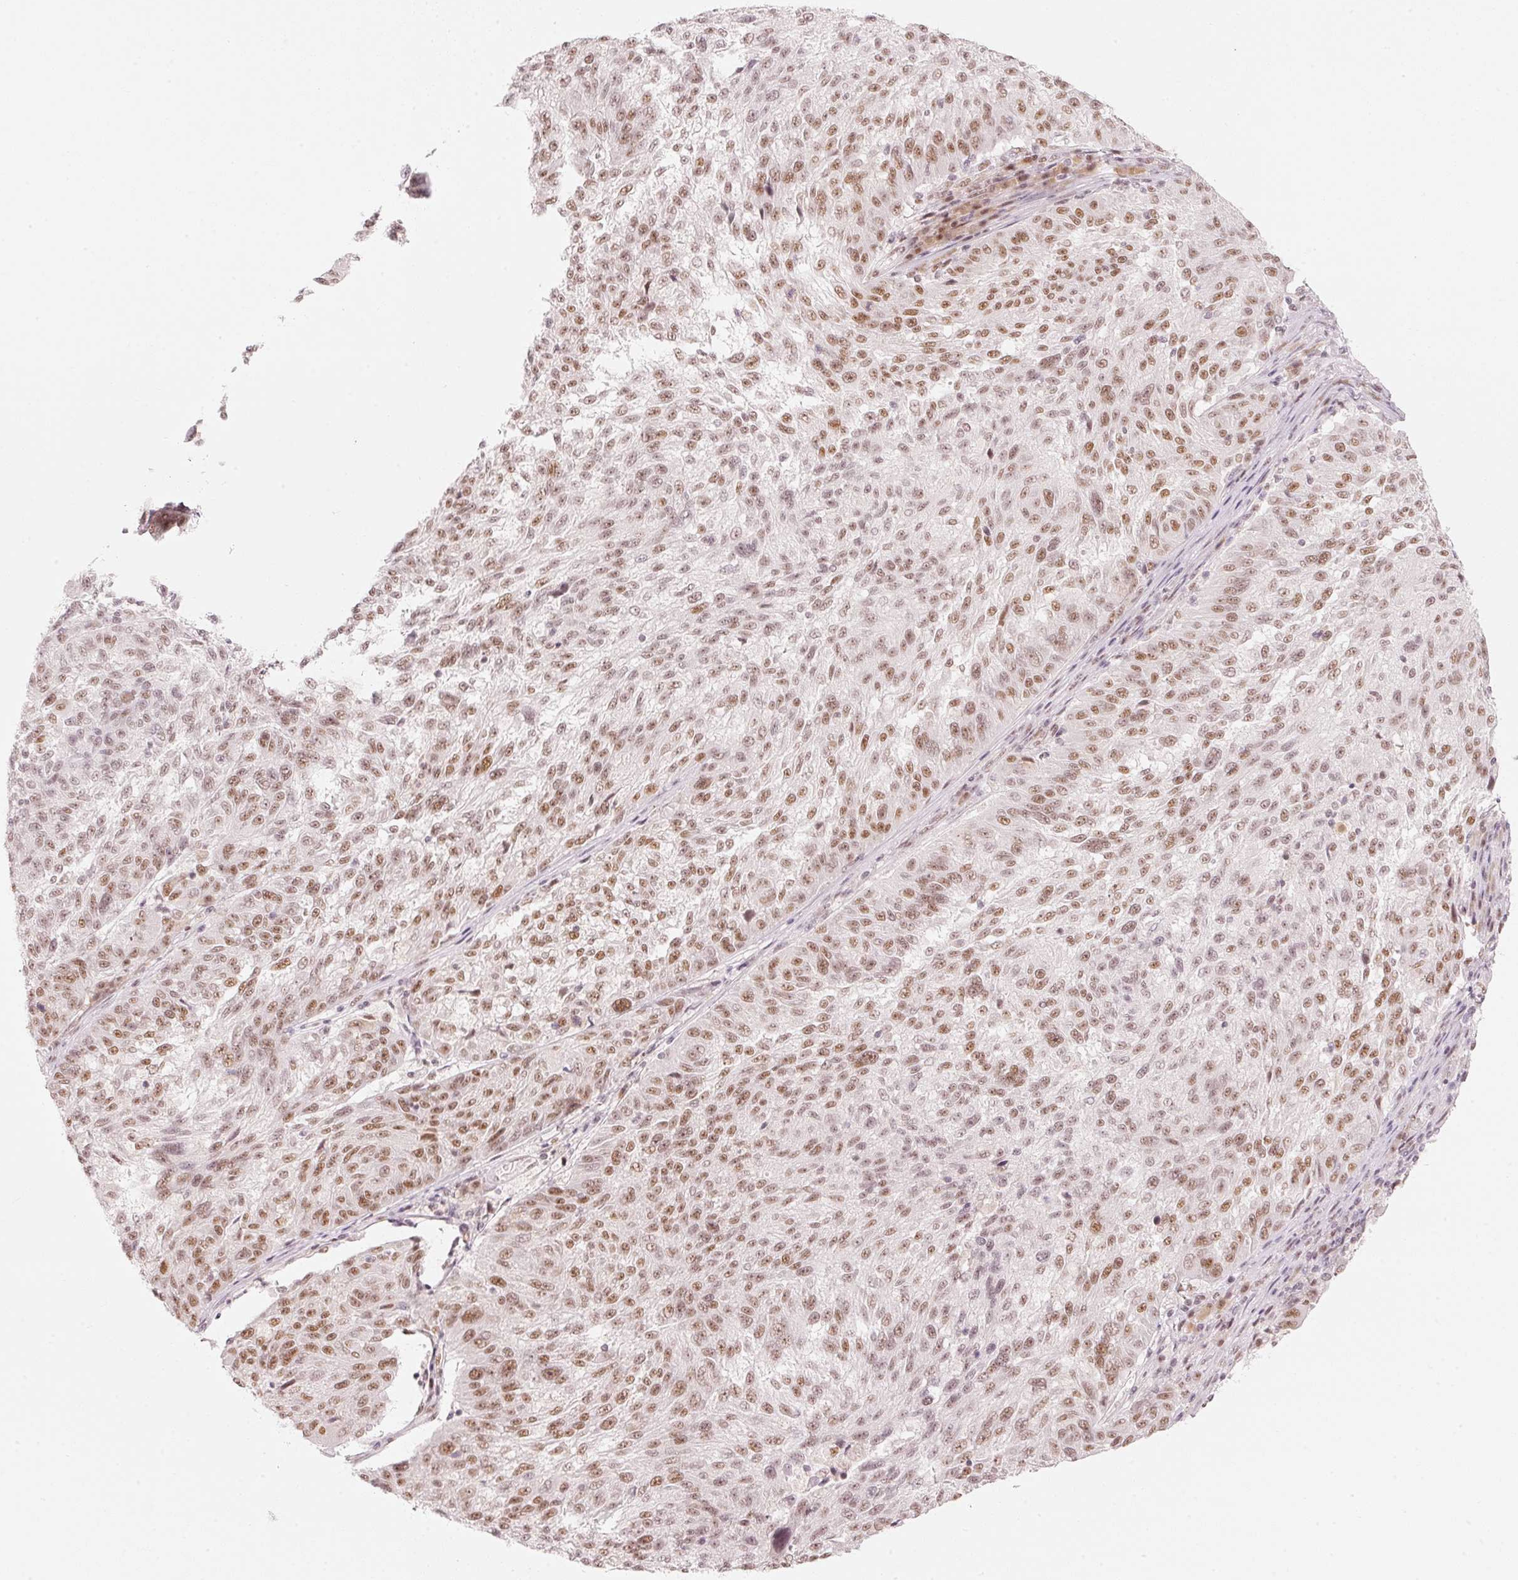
{"staining": {"intensity": "moderate", "quantity": ">75%", "location": "nuclear"}, "tissue": "melanoma", "cell_type": "Tumor cells", "image_type": "cancer", "snomed": [{"axis": "morphology", "description": "Malignant melanoma, NOS"}, {"axis": "topography", "description": "Skin"}], "caption": "Immunohistochemistry image of human malignant melanoma stained for a protein (brown), which displays medium levels of moderate nuclear expression in about >75% of tumor cells.", "gene": "PPP1R10", "patient": {"sex": "male", "age": 53}}